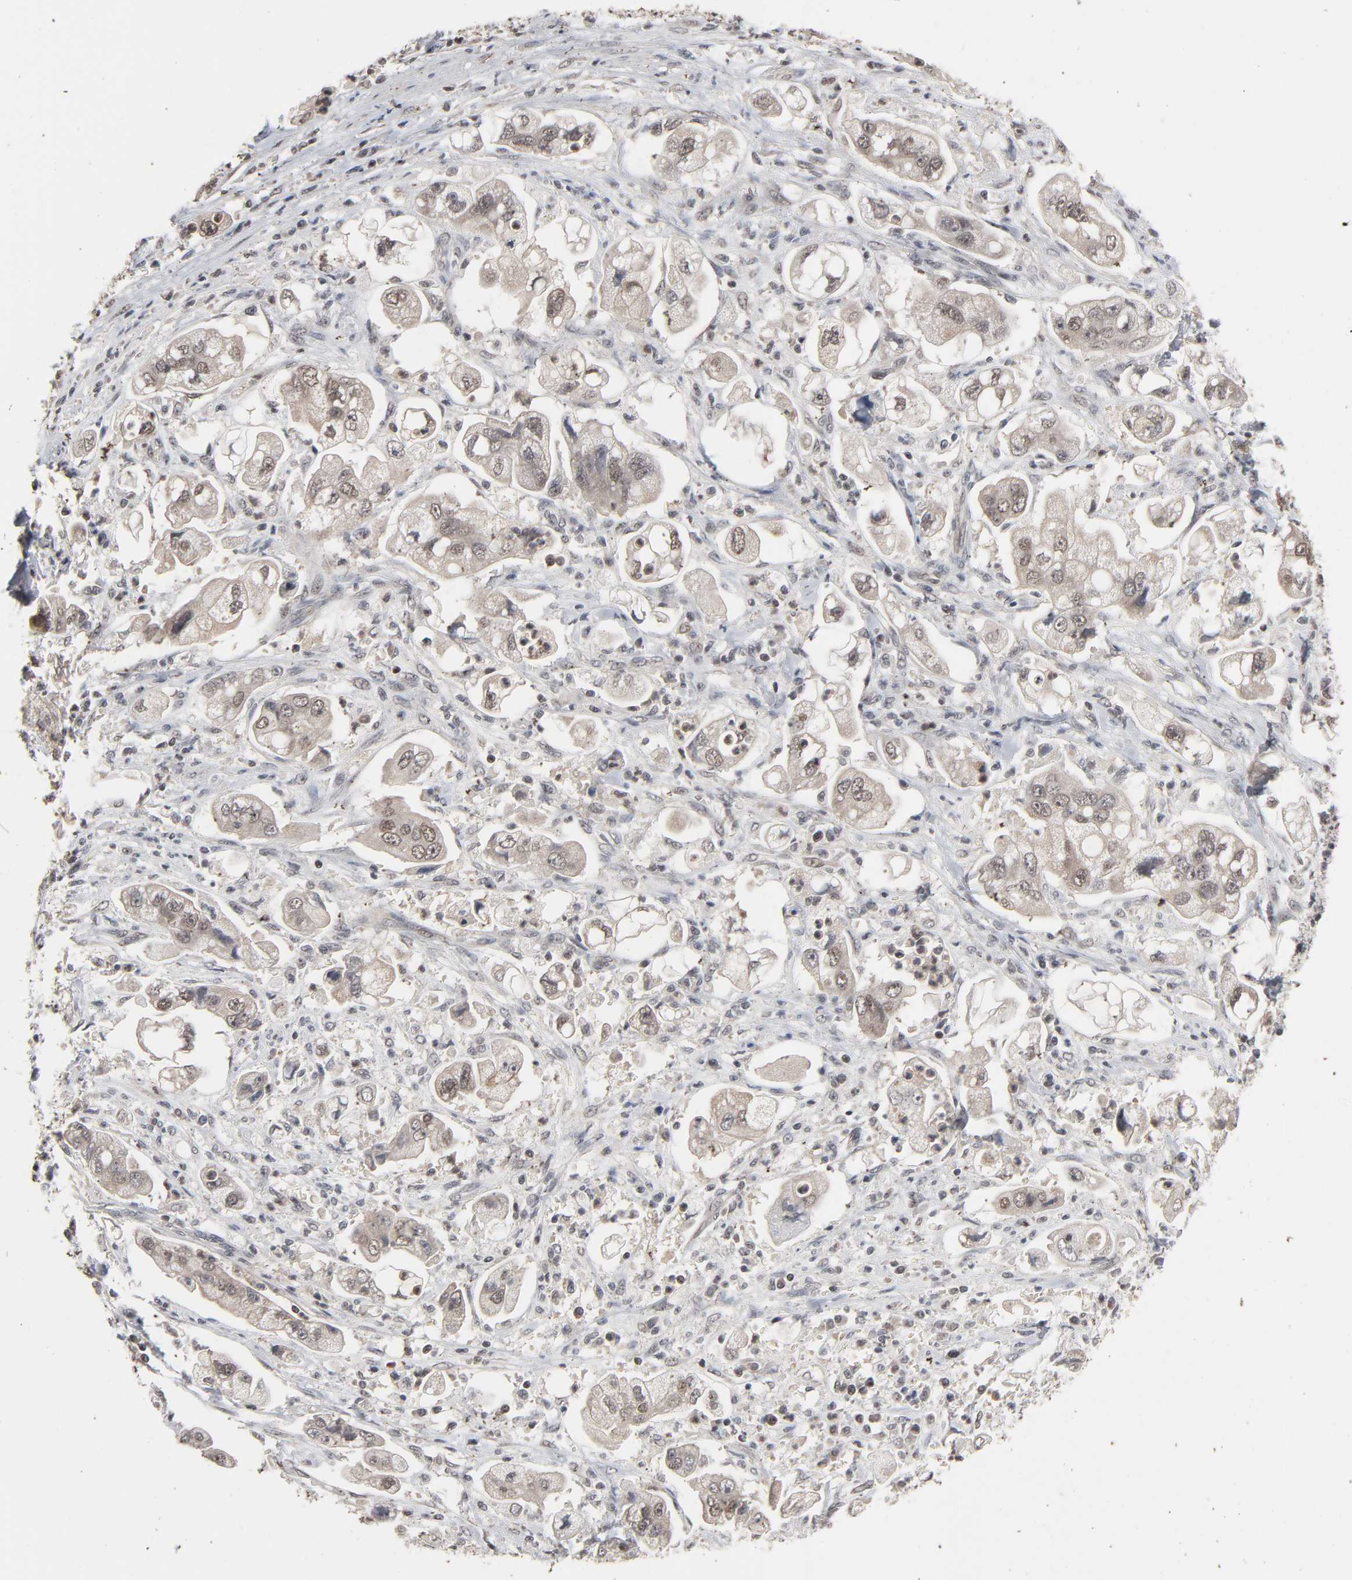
{"staining": {"intensity": "weak", "quantity": "25%-75%", "location": "cytoplasmic/membranous"}, "tissue": "stomach cancer", "cell_type": "Tumor cells", "image_type": "cancer", "snomed": [{"axis": "morphology", "description": "Adenocarcinoma, NOS"}, {"axis": "topography", "description": "Stomach"}], "caption": "Protein staining shows weak cytoplasmic/membranous expression in approximately 25%-75% of tumor cells in adenocarcinoma (stomach).", "gene": "ZNF419", "patient": {"sex": "male", "age": 62}}